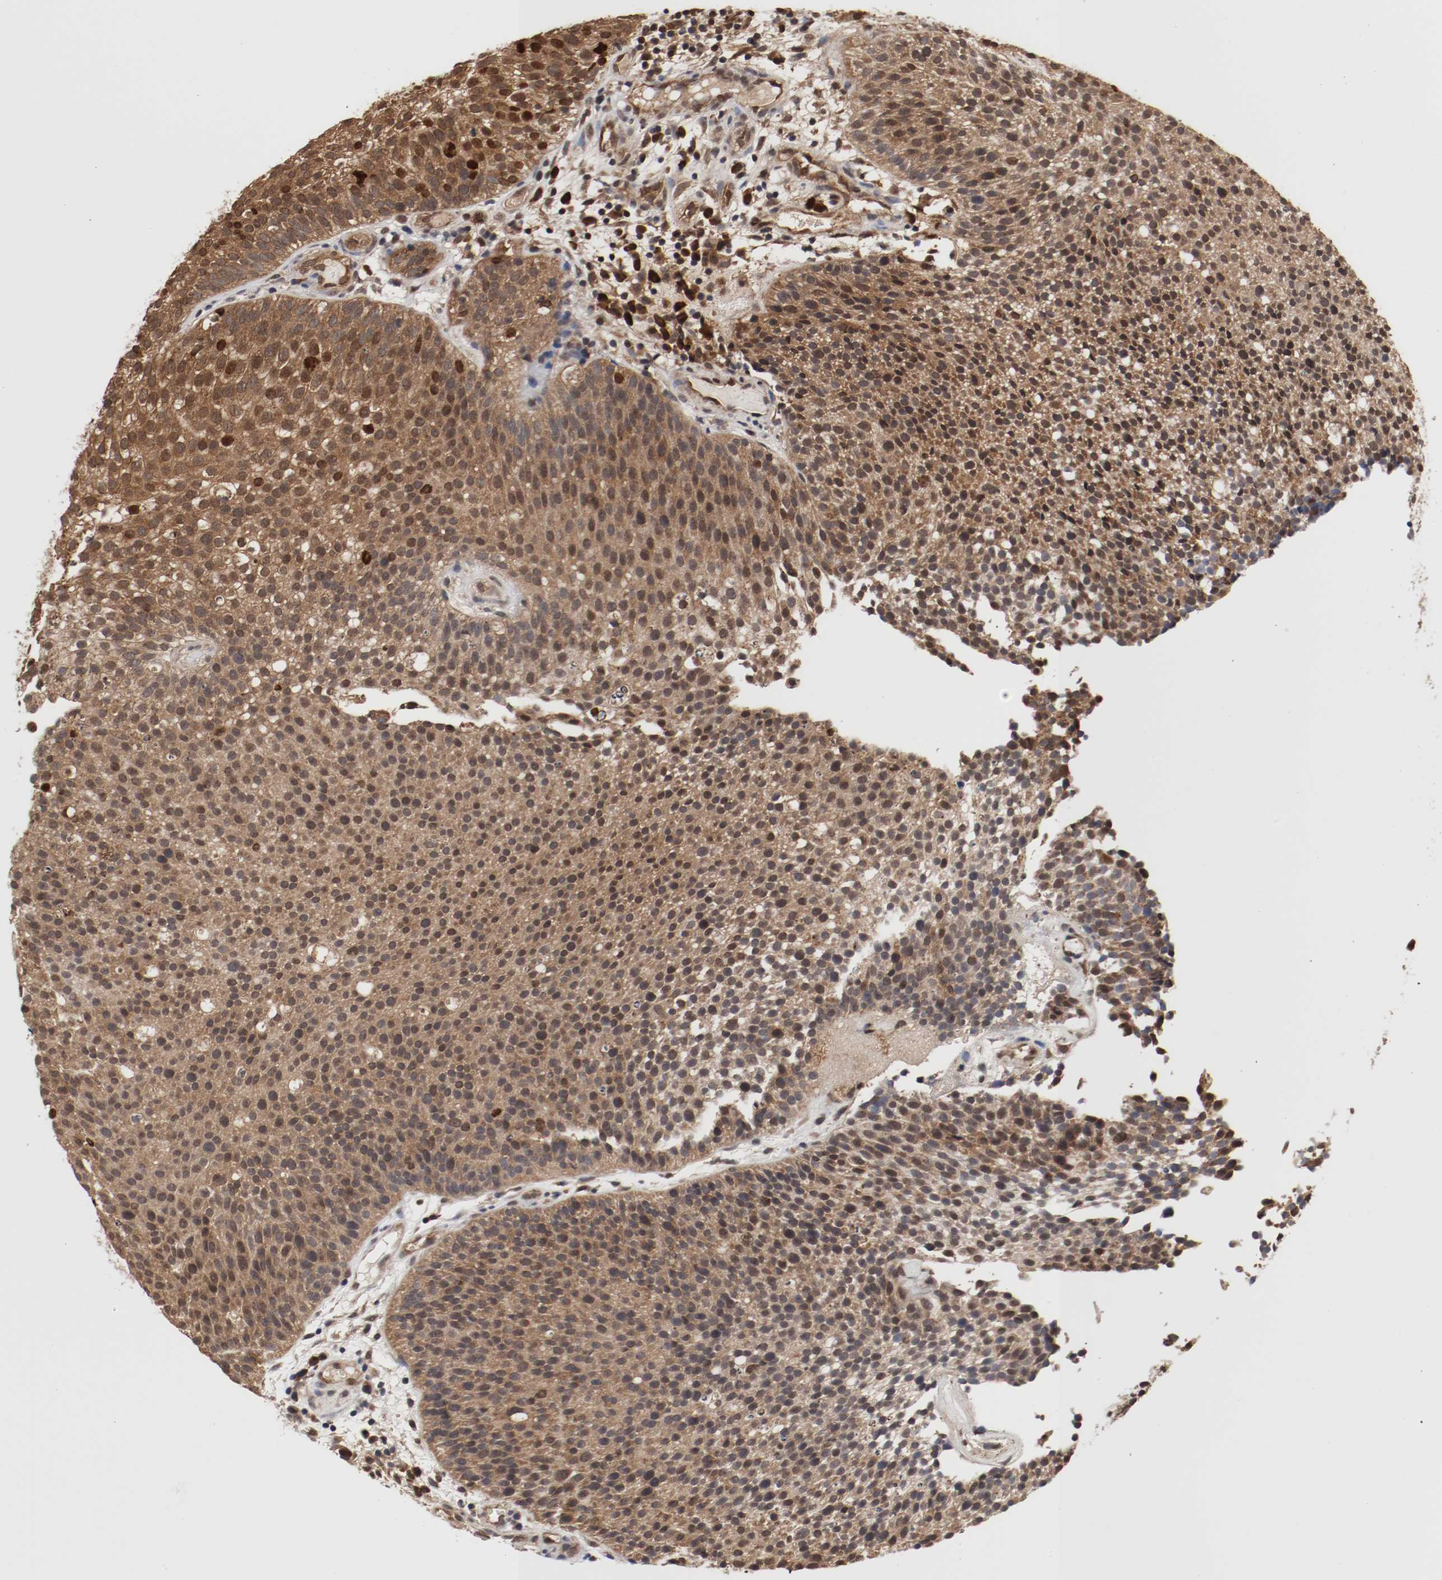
{"staining": {"intensity": "moderate", "quantity": ">75%", "location": "cytoplasmic/membranous,nuclear"}, "tissue": "urothelial cancer", "cell_type": "Tumor cells", "image_type": "cancer", "snomed": [{"axis": "morphology", "description": "Urothelial carcinoma, Low grade"}, {"axis": "topography", "description": "Urinary bladder"}], "caption": "Urothelial carcinoma (low-grade) stained with a brown dye shows moderate cytoplasmic/membranous and nuclear positive positivity in about >75% of tumor cells.", "gene": "AFG3L2", "patient": {"sex": "male", "age": 85}}